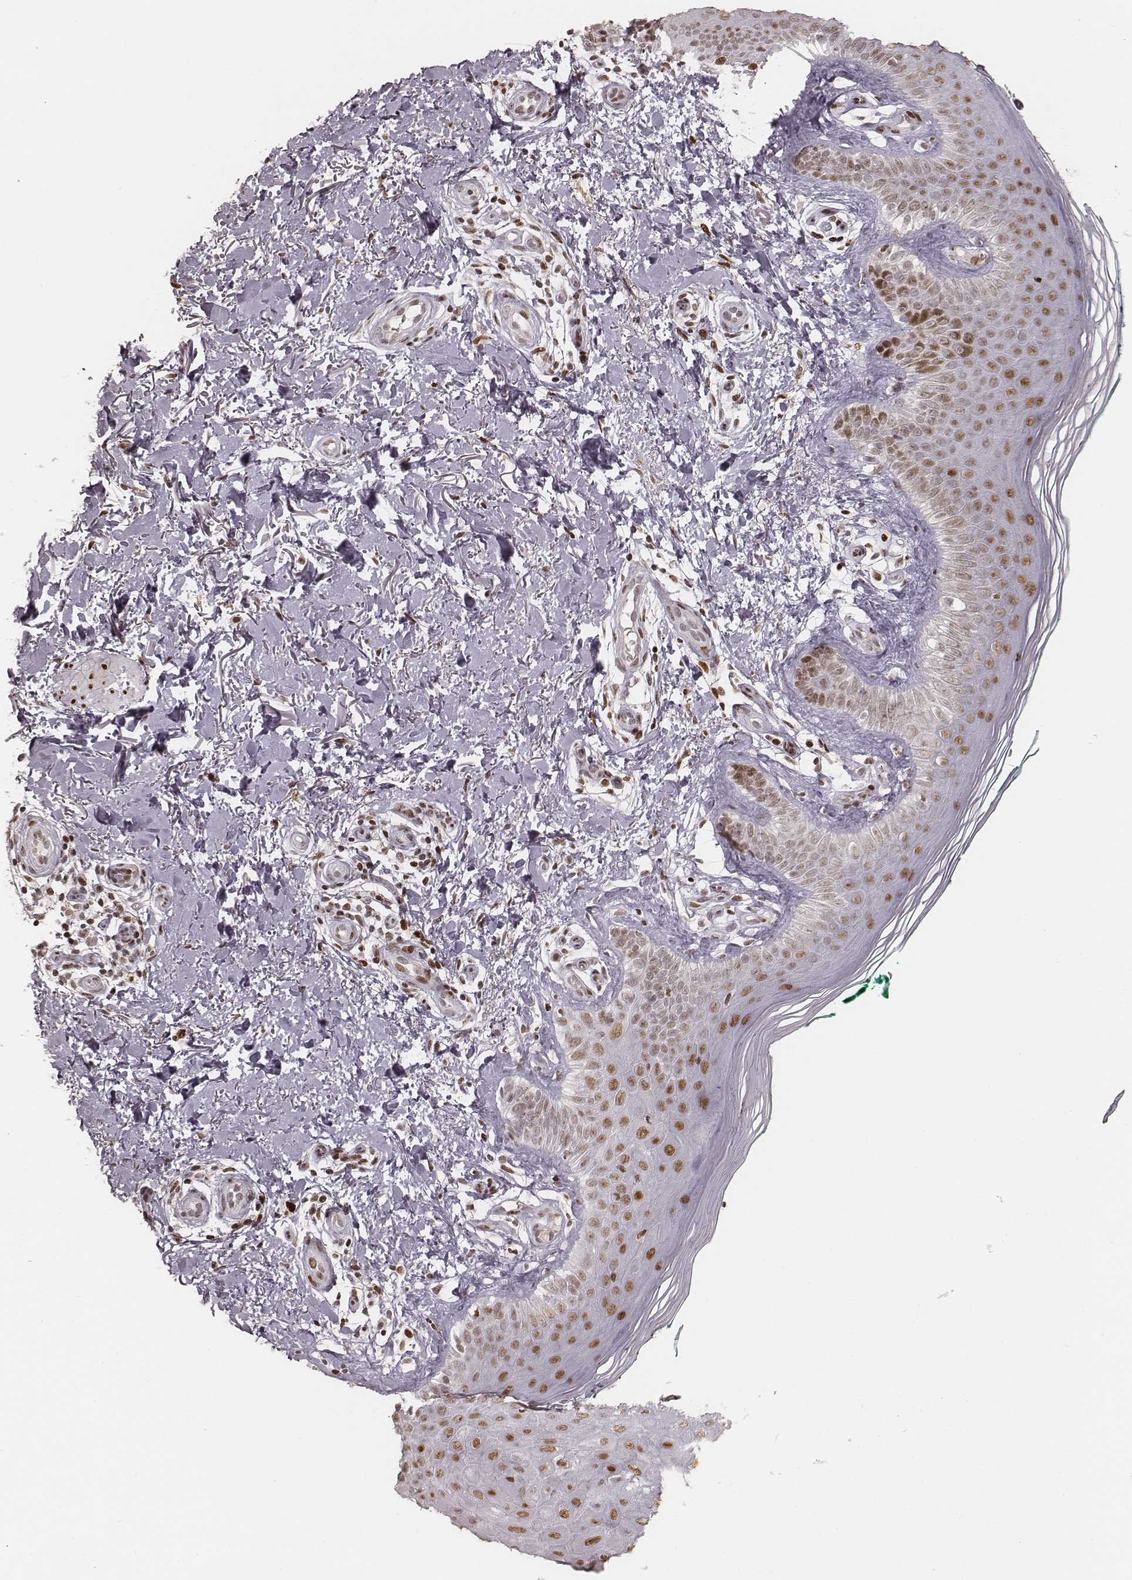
{"staining": {"intensity": "moderate", "quantity": ">75%", "location": "nuclear"}, "tissue": "skin", "cell_type": "Fibroblasts", "image_type": "normal", "snomed": [{"axis": "morphology", "description": "Normal tissue, NOS"}, {"axis": "morphology", "description": "Inflammation, NOS"}, {"axis": "morphology", "description": "Fibrosis, NOS"}, {"axis": "topography", "description": "Skin"}], "caption": "Moderate nuclear staining is appreciated in about >75% of fibroblasts in benign skin. (brown staining indicates protein expression, while blue staining denotes nuclei).", "gene": "HNRNPC", "patient": {"sex": "male", "age": 71}}